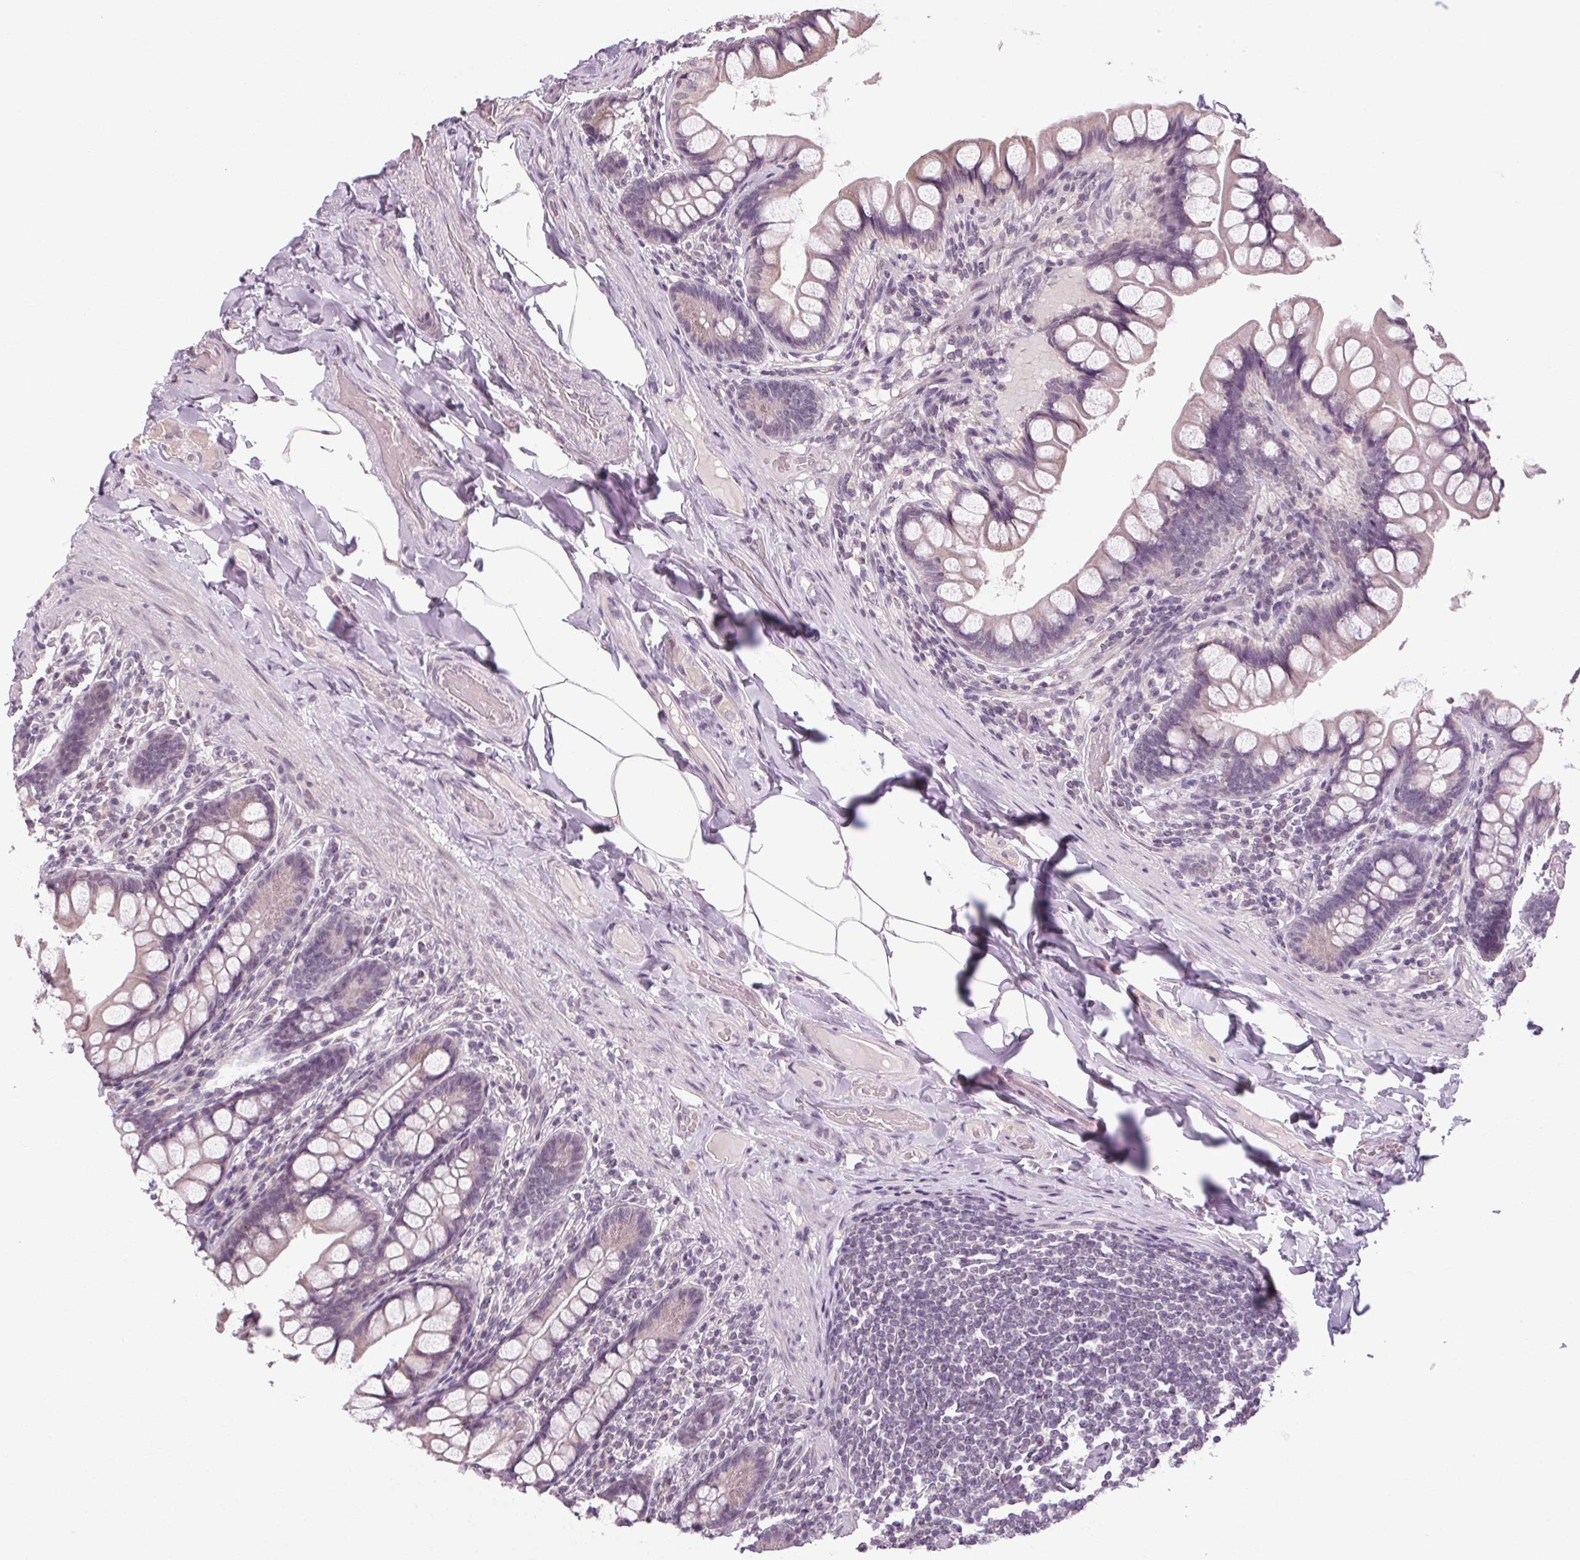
{"staining": {"intensity": "negative", "quantity": "none", "location": "none"}, "tissue": "small intestine", "cell_type": "Glandular cells", "image_type": "normal", "snomed": [{"axis": "morphology", "description": "Normal tissue, NOS"}, {"axis": "topography", "description": "Small intestine"}], "caption": "A high-resolution micrograph shows immunohistochemistry staining of unremarkable small intestine, which demonstrates no significant staining in glandular cells.", "gene": "KLHL40", "patient": {"sex": "male", "age": 70}}